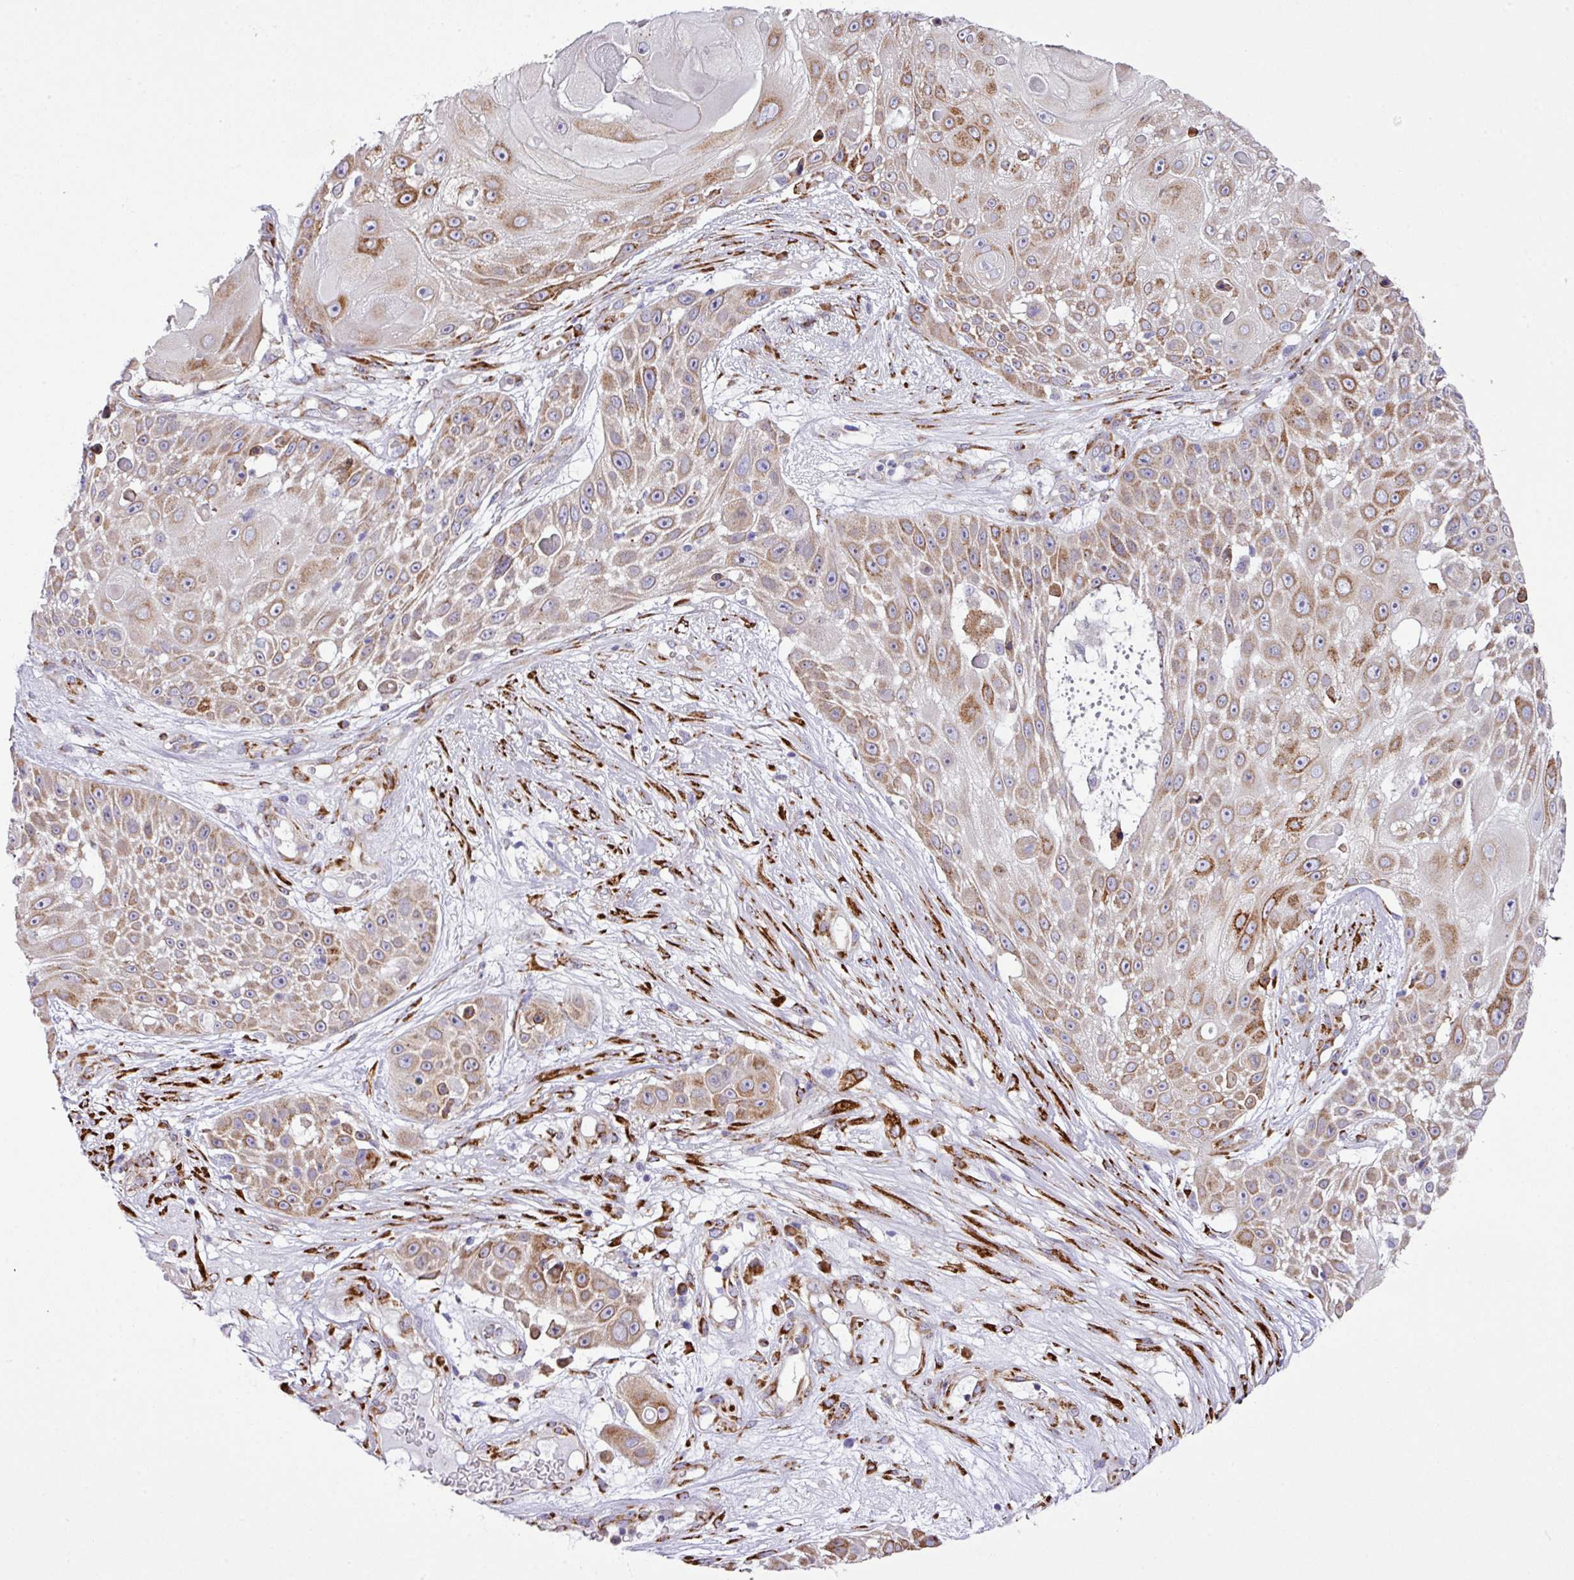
{"staining": {"intensity": "moderate", "quantity": ">75%", "location": "cytoplasmic/membranous"}, "tissue": "skin cancer", "cell_type": "Tumor cells", "image_type": "cancer", "snomed": [{"axis": "morphology", "description": "Squamous cell carcinoma, NOS"}, {"axis": "topography", "description": "Skin"}], "caption": "An immunohistochemistry image of neoplastic tissue is shown. Protein staining in brown labels moderate cytoplasmic/membranous positivity in skin cancer within tumor cells. Using DAB (3,3'-diaminobenzidine) (brown) and hematoxylin (blue) stains, captured at high magnification using brightfield microscopy.", "gene": "CFAP97", "patient": {"sex": "female", "age": 86}}